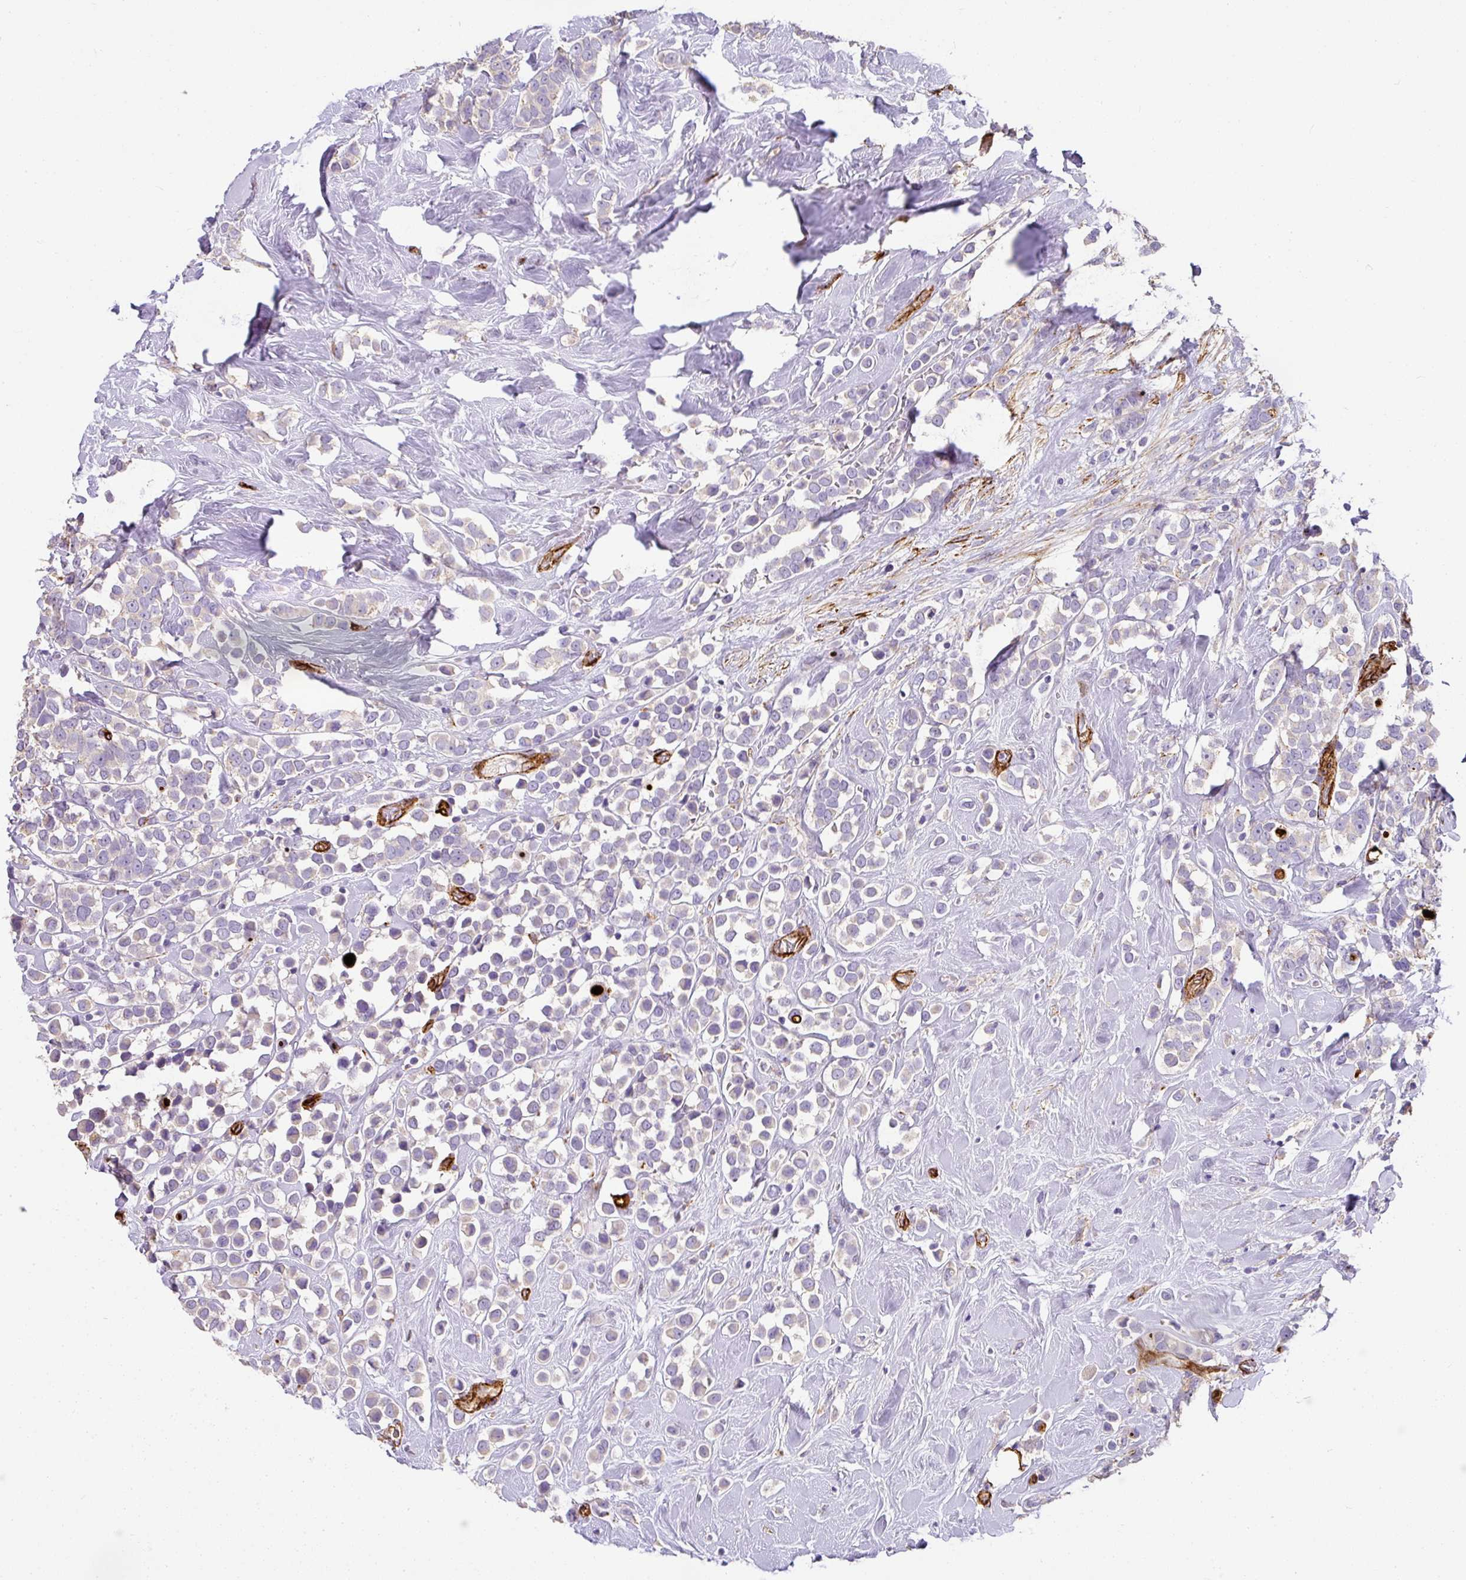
{"staining": {"intensity": "negative", "quantity": "none", "location": "none"}, "tissue": "breast cancer", "cell_type": "Tumor cells", "image_type": "cancer", "snomed": [{"axis": "morphology", "description": "Duct carcinoma"}, {"axis": "topography", "description": "Breast"}], "caption": "The photomicrograph demonstrates no significant positivity in tumor cells of breast intraductal carcinoma.", "gene": "SLC25A17", "patient": {"sex": "female", "age": 80}}